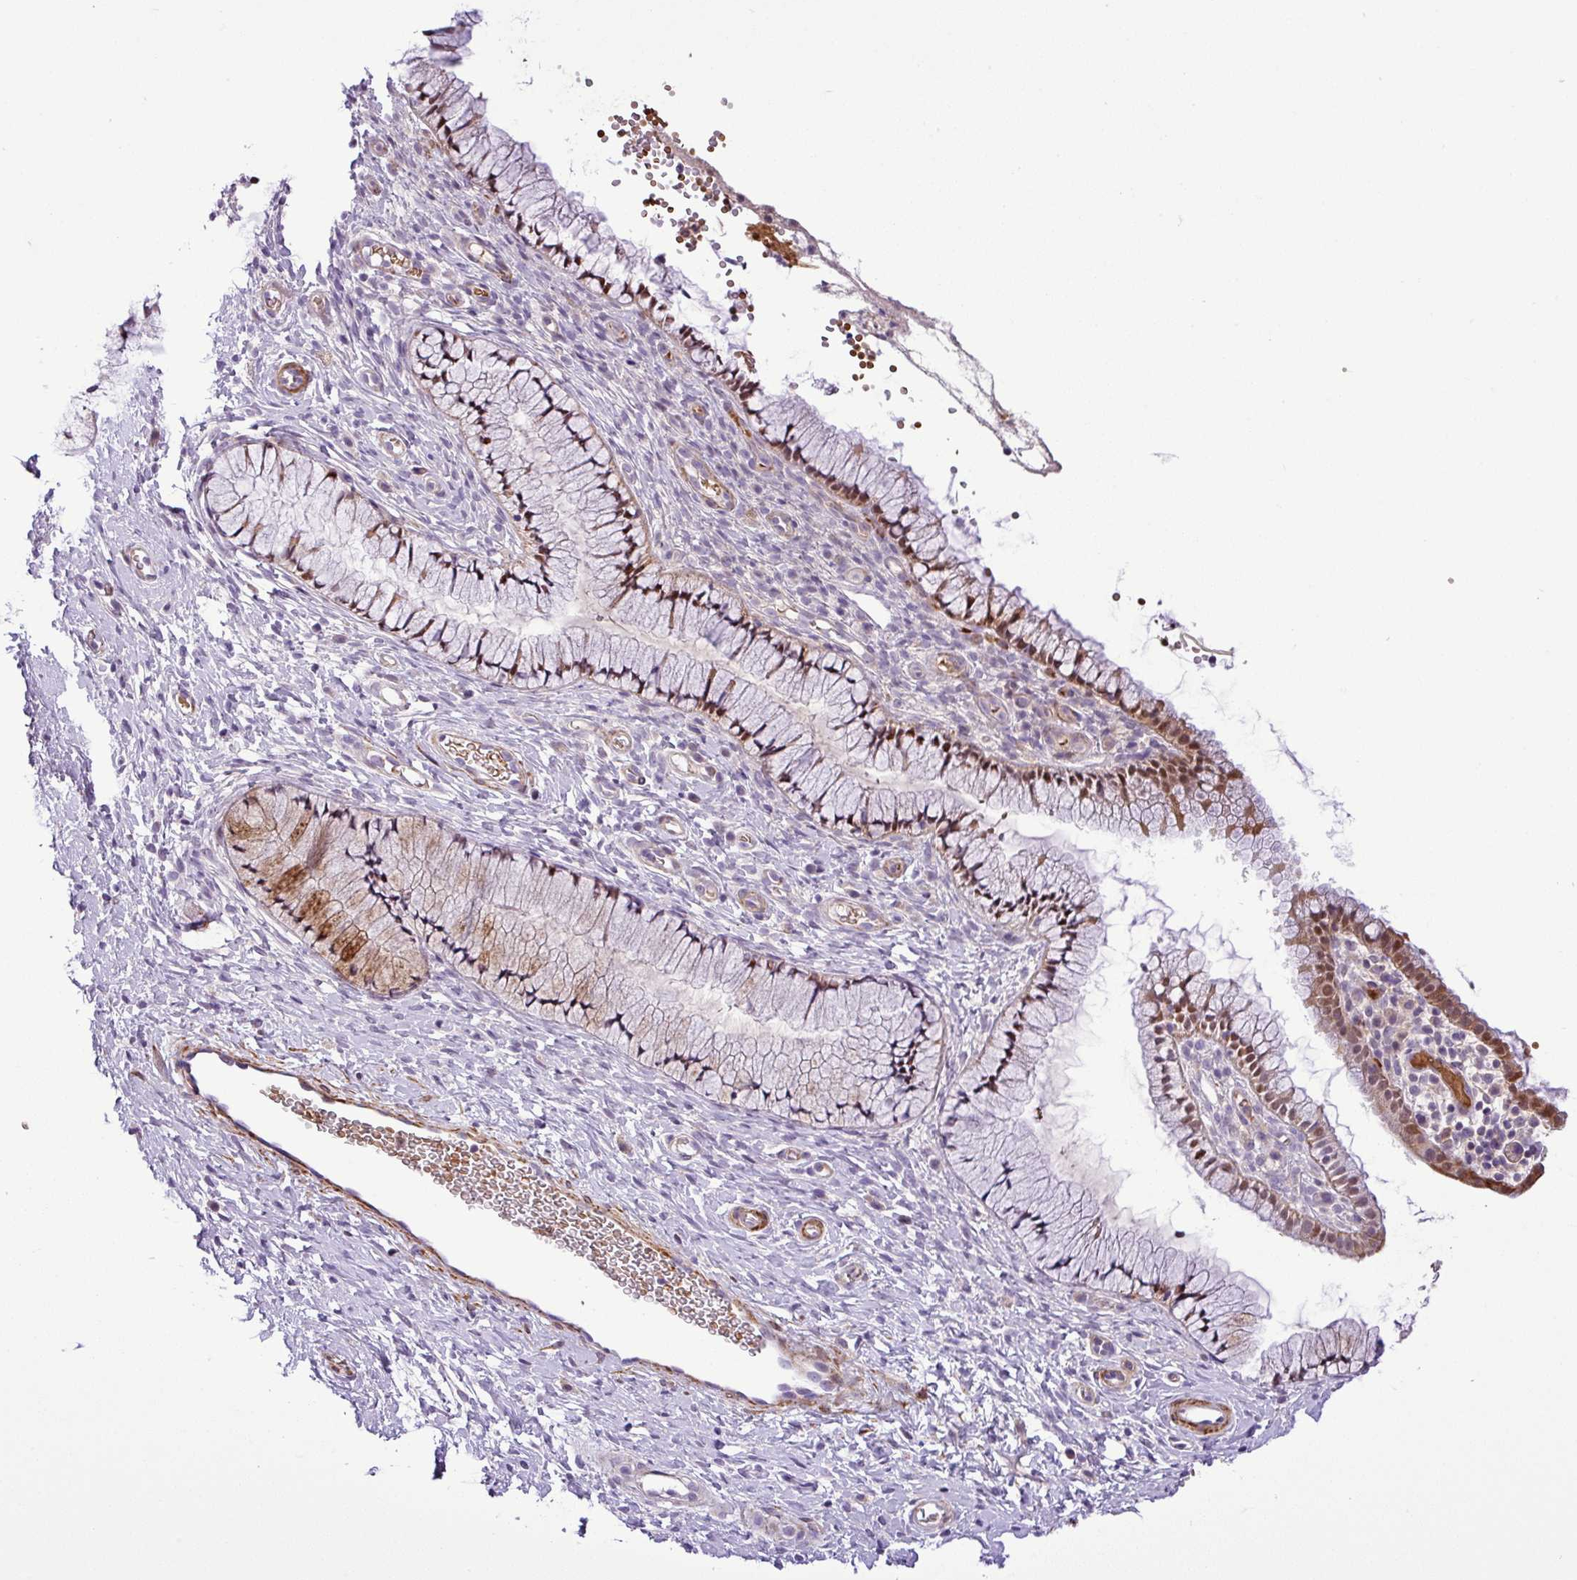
{"staining": {"intensity": "moderate", "quantity": "25%-75%", "location": "cytoplasmic/membranous,nuclear"}, "tissue": "cervix", "cell_type": "Glandular cells", "image_type": "normal", "snomed": [{"axis": "morphology", "description": "Normal tissue, NOS"}, {"axis": "topography", "description": "Cervix"}], "caption": "A brown stain highlights moderate cytoplasmic/membranous,nuclear positivity of a protein in glandular cells of benign cervix. Nuclei are stained in blue.", "gene": "NBEAL2", "patient": {"sex": "female", "age": 36}}